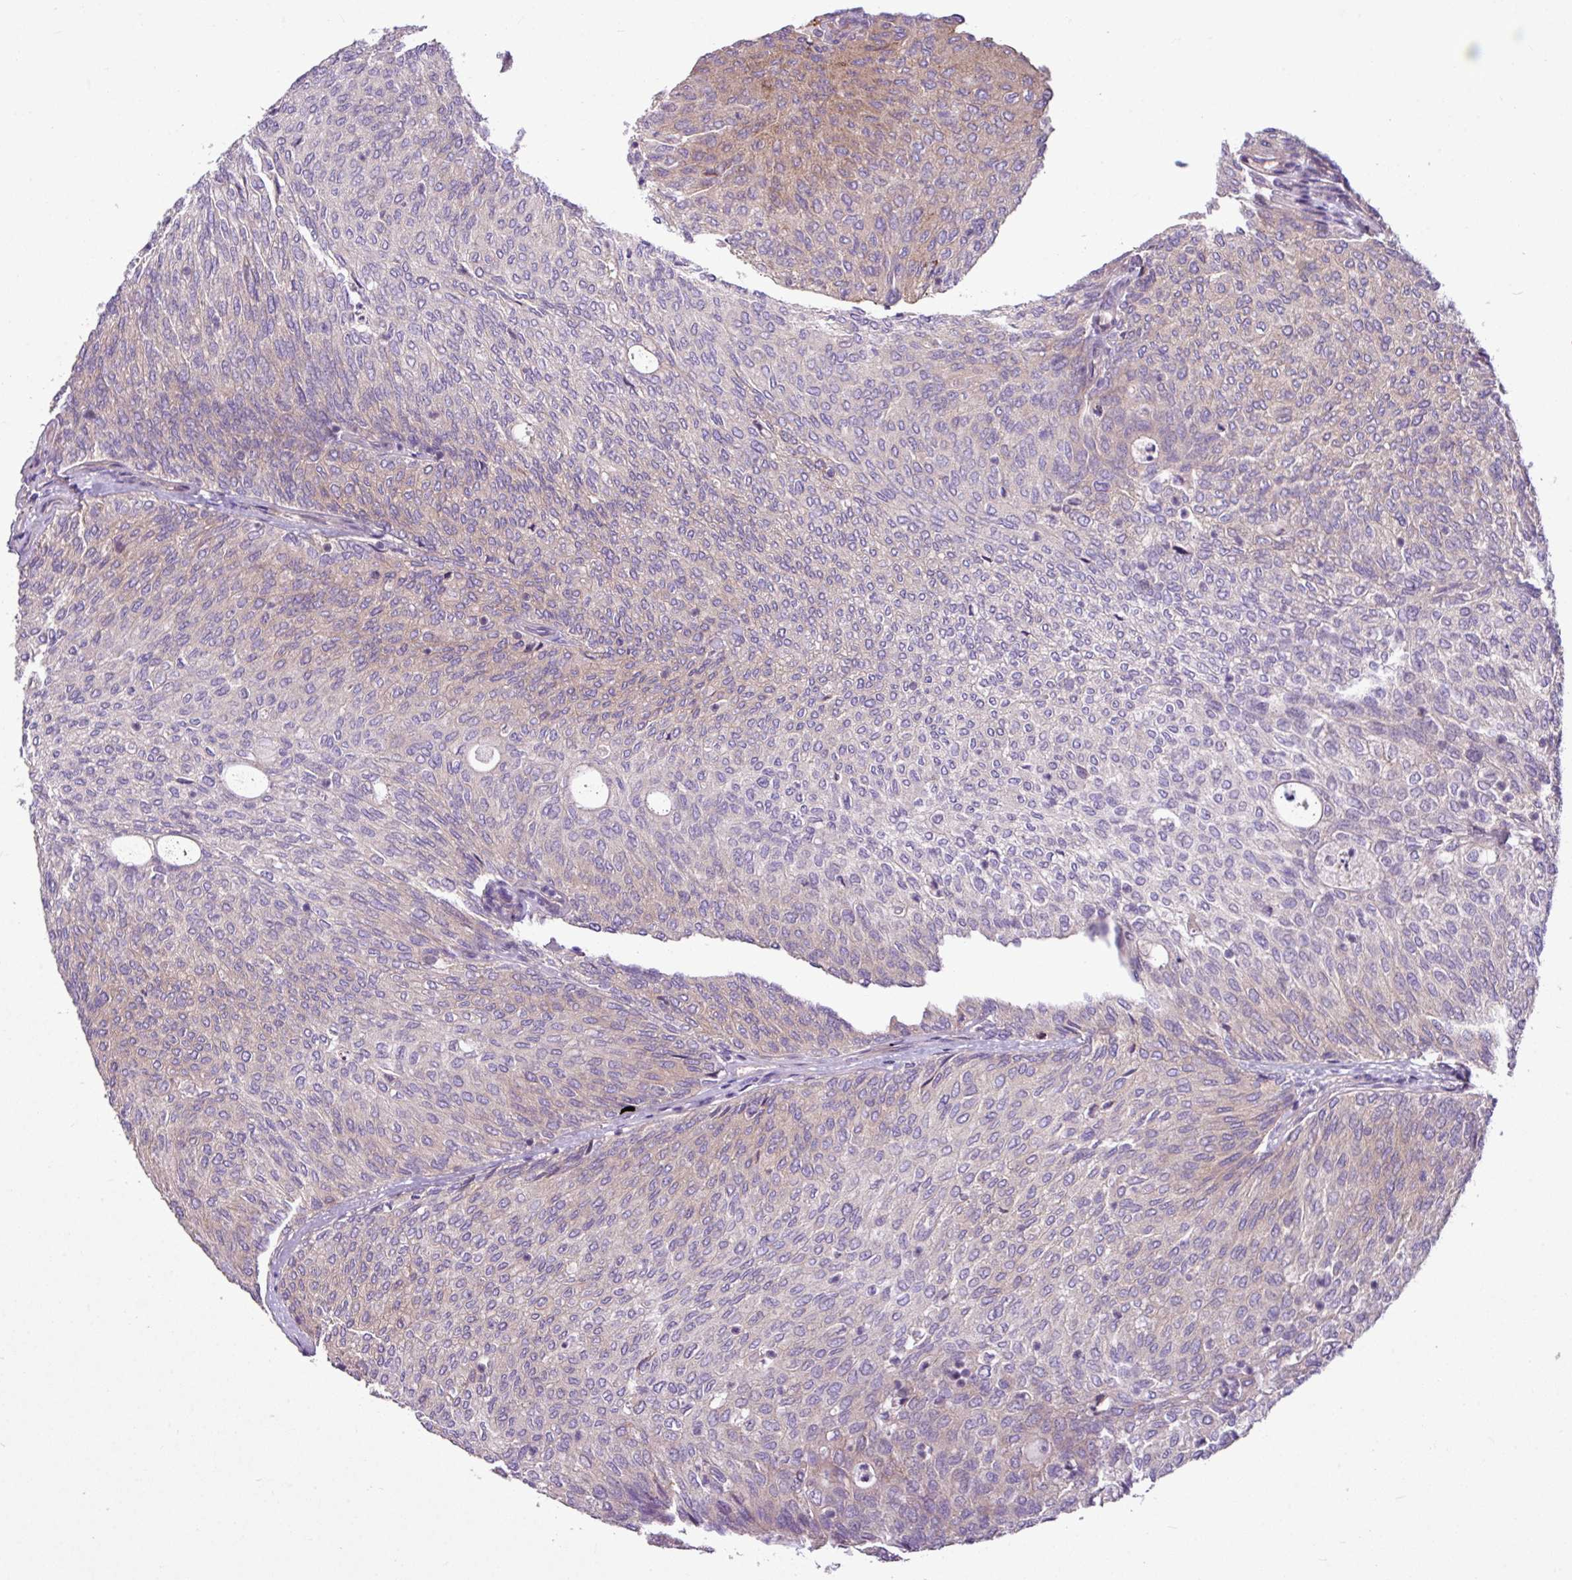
{"staining": {"intensity": "weak", "quantity": "25%-75%", "location": "cytoplasmic/membranous"}, "tissue": "urothelial cancer", "cell_type": "Tumor cells", "image_type": "cancer", "snomed": [{"axis": "morphology", "description": "Urothelial carcinoma, Low grade"}, {"axis": "topography", "description": "Urinary bladder"}], "caption": "This histopathology image reveals urothelial carcinoma (low-grade) stained with immunohistochemistry to label a protein in brown. The cytoplasmic/membranous of tumor cells show weak positivity for the protein. Nuclei are counter-stained blue.", "gene": "MROH2A", "patient": {"sex": "female", "age": 79}}